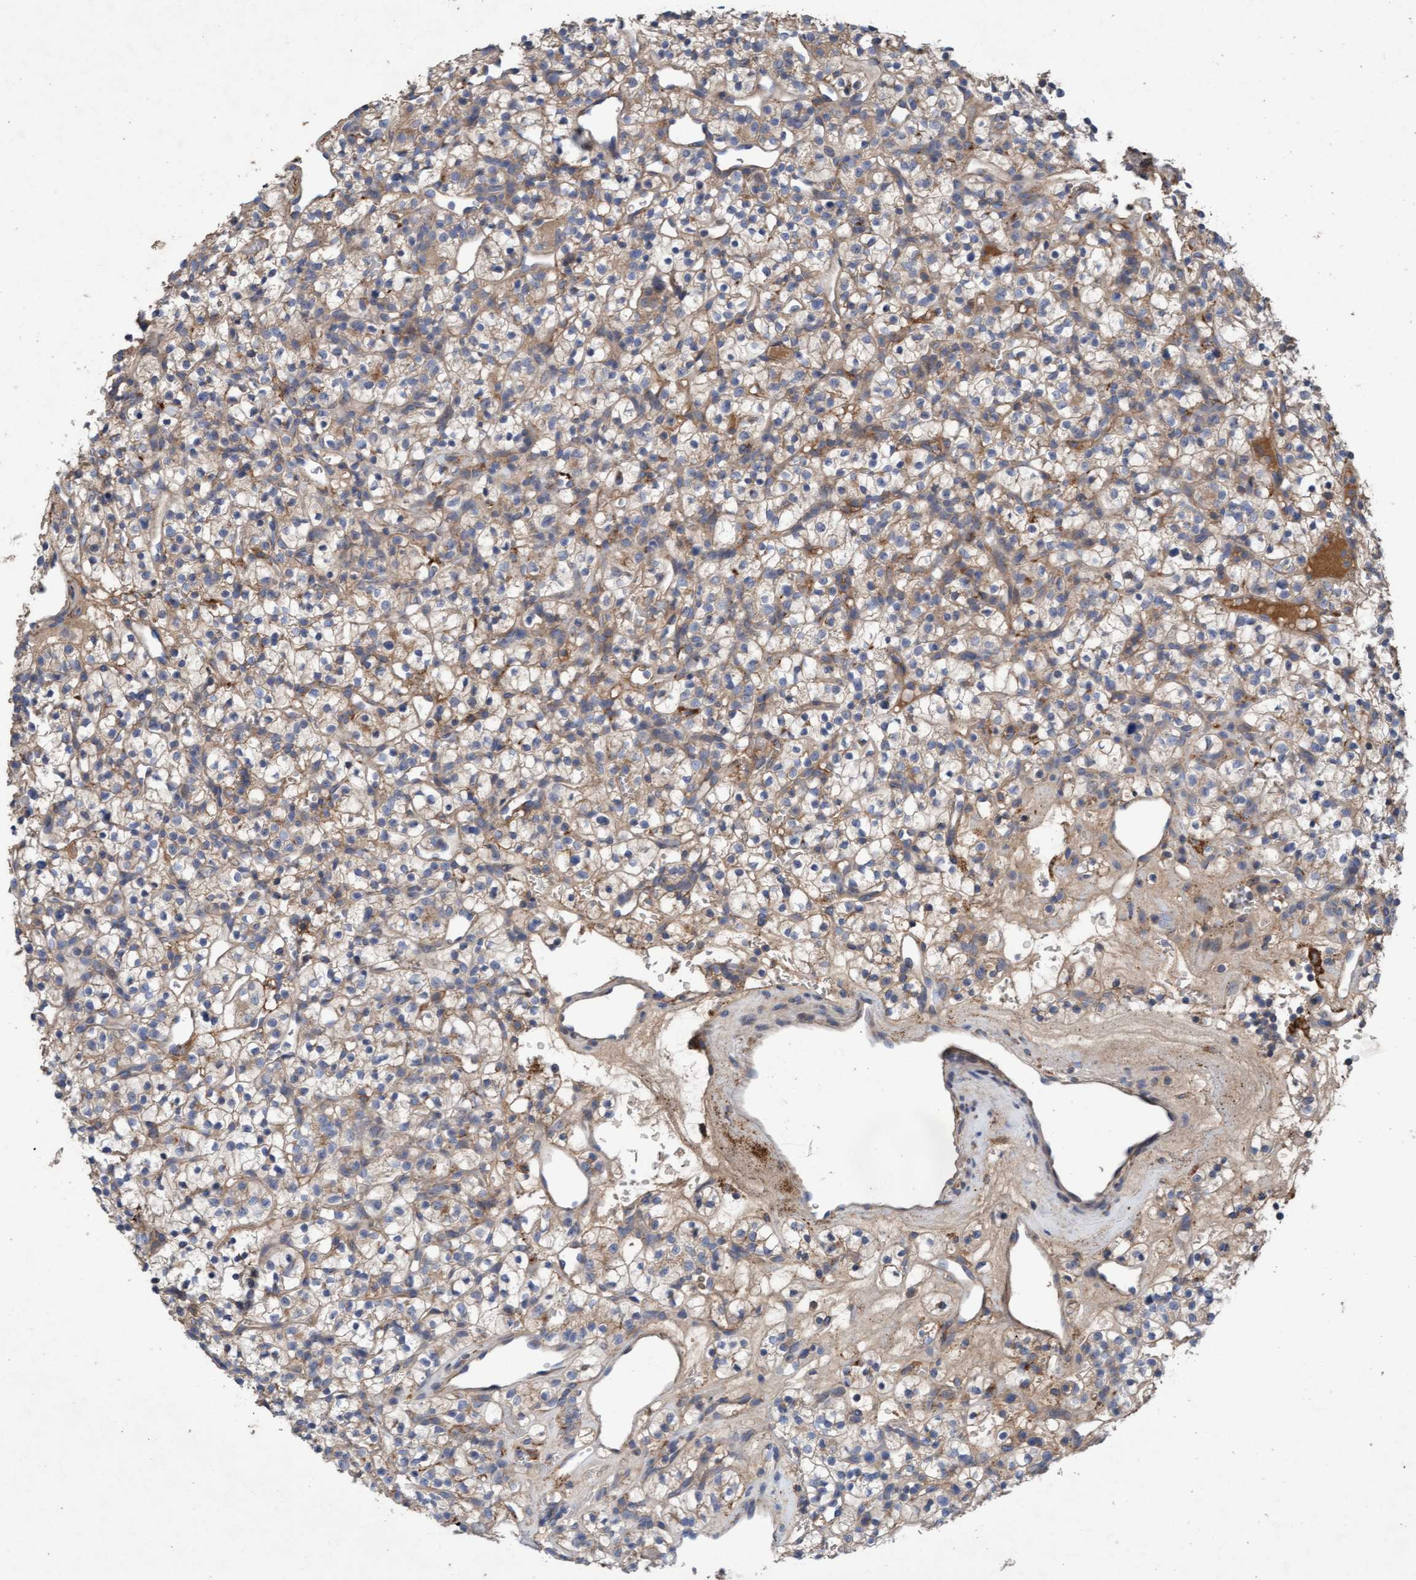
{"staining": {"intensity": "weak", "quantity": ">75%", "location": "cytoplasmic/membranous"}, "tissue": "renal cancer", "cell_type": "Tumor cells", "image_type": "cancer", "snomed": [{"axis": "morphology", "description": "Adenocarcinoma, NOS"}, {"axis": "topography", "description": "Kidney"}], "caption": "Brown immunohistochemical staining in renal cancer displays weak cytoplasmic/membranous positivity in about >75% of tumor cells. (Brightfield microscopy of DAB IHC at high magnification).", "gene": "DDHD2", "patient": {"sex": "female", "age": 57}}